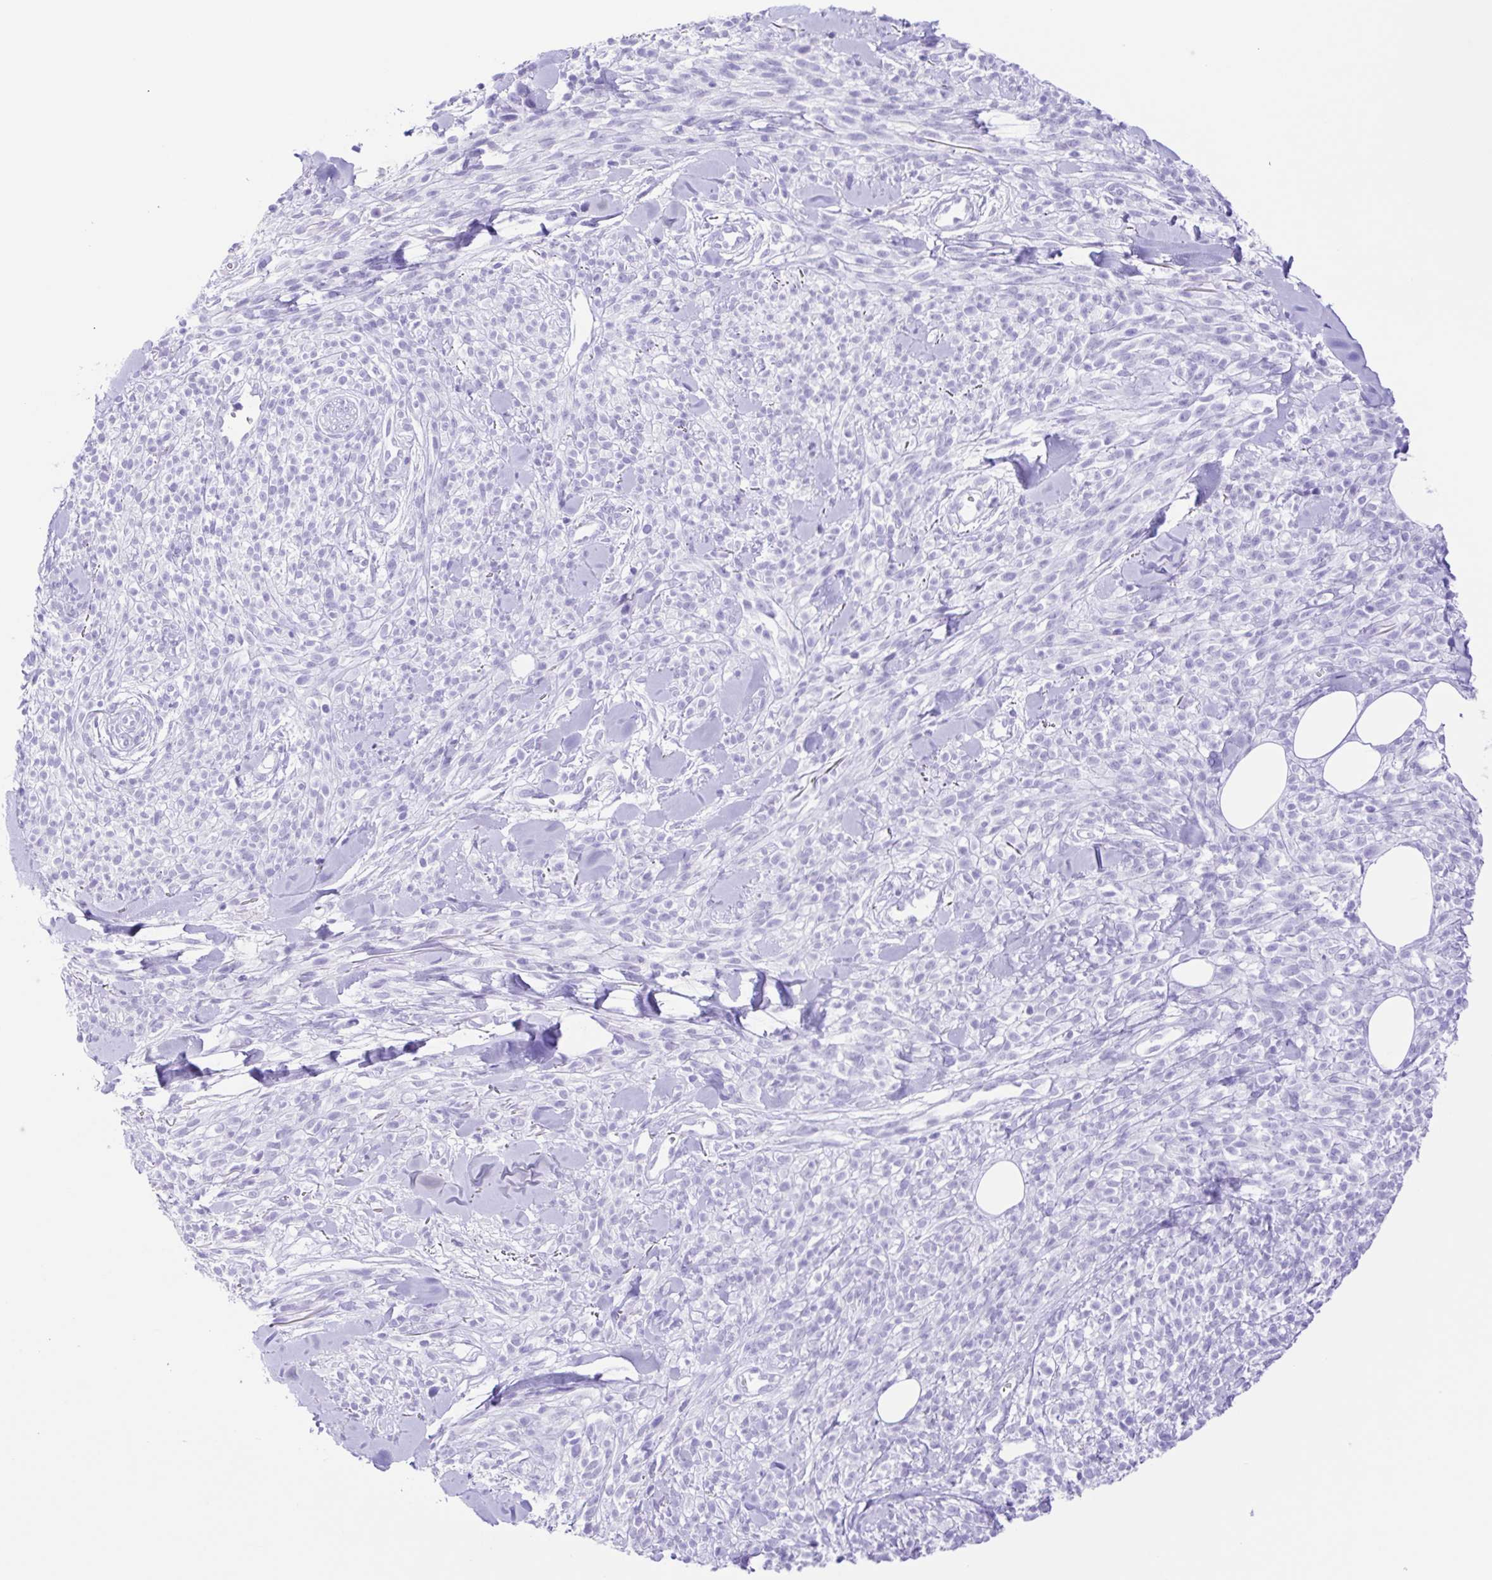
{"staining": {"intensity": "negative", "quantity": "none", "location": "none"}, "tissue": "melanoma", "cell_type": "Tumor cells", "image_type": "cancer", "snomed": [{"axis": "morphology", "description": "Malignant melanoma, NOS"}, {"axis": "topography", "description": "Skin"}, {"axis": "topography", "description": "Skin of trunk"}], "caption": "Immunohistochemistry of human melanoma exhibits no staining in tumor cells.", "gene": "CASP14", "patient": {"sex": "male", "age": 74}}